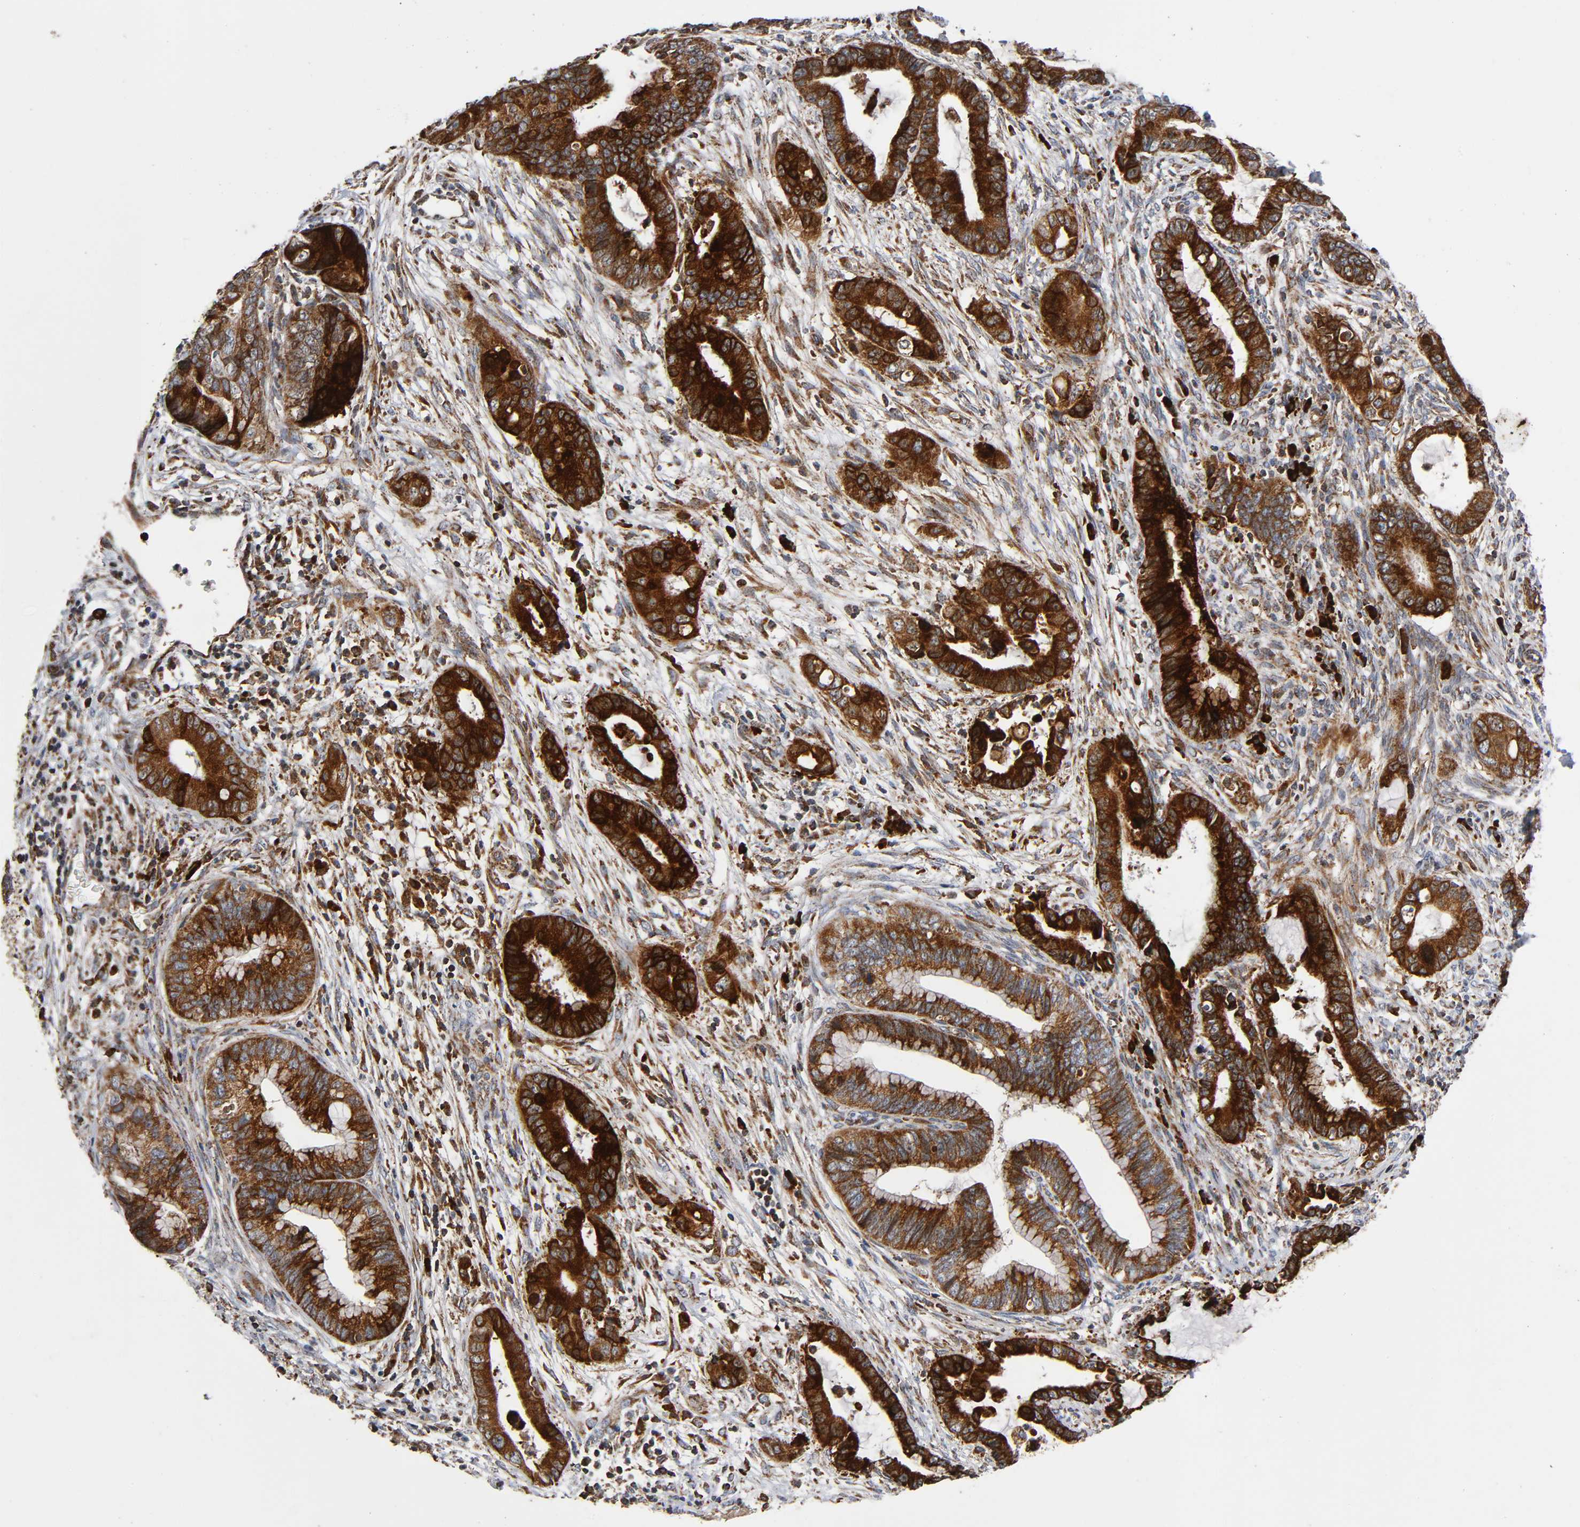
{"staining": {"intensity": "strong", "quantity": ">75%", "location": "cytoplasmic/membranous"}, "tissue": "cervical cancer", "cell_type": "Tumor cells", "image_type": "cancer", "snomed": [{"axis": "morphology", "description": "Adenocarcinoma, NOS"}, {"axis": "topography", "description": "Cervix"}], "caption": "Human cervical cancer stained with a protein marker displays strong staining in tumor cells.", "gene": "MAP3K1", "patient": {"sex": "female", "age": 44}}